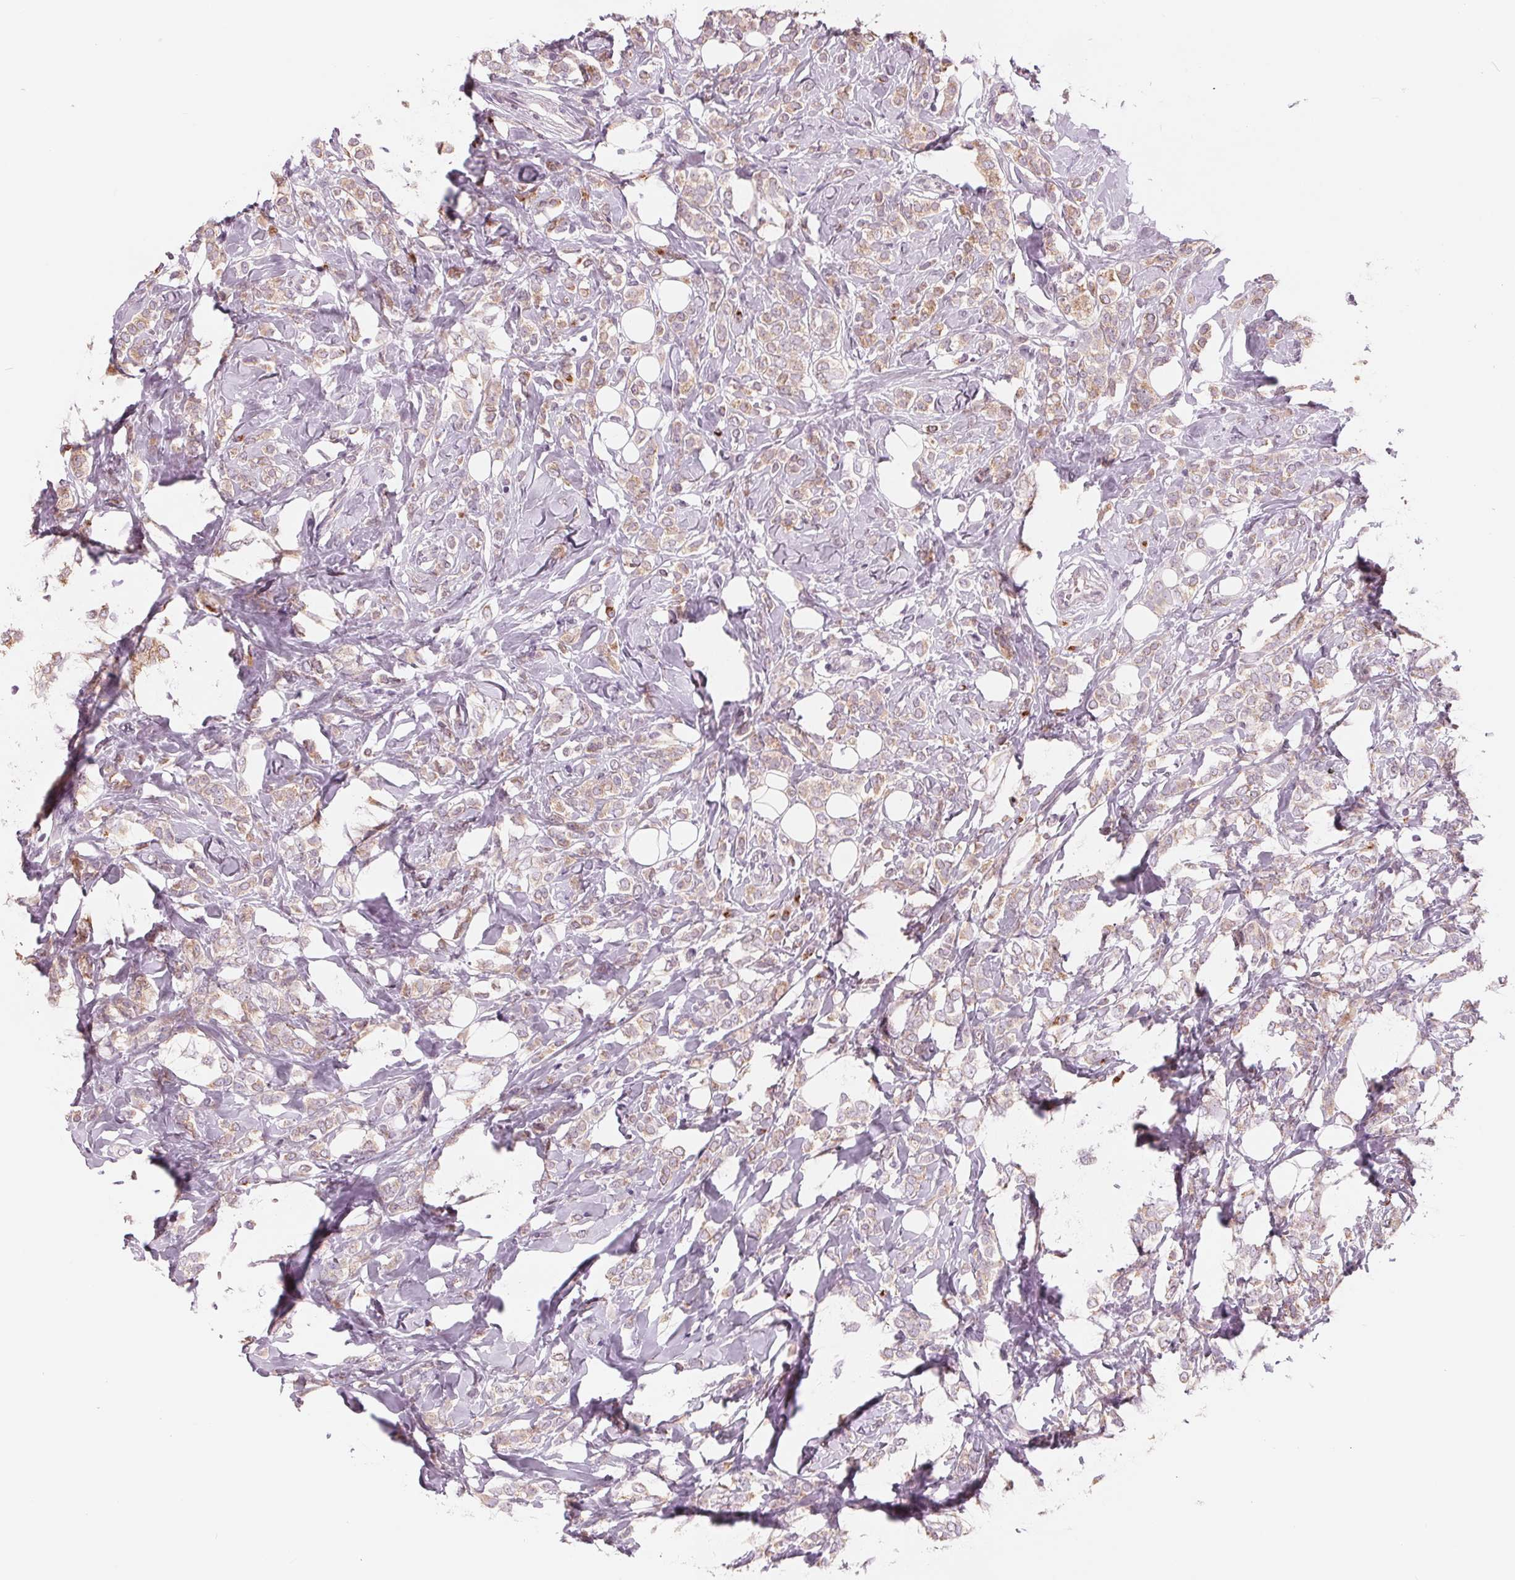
{"staining": {"intensity": "weak", "quantity": "25%-75%", "location": "cytoplasmic/membranous"}, "tissue": "breast cancer", "cell_type": "Tumor cells", "image_type": "cancer", "snomed": [{"axis": "morphology", "description": "Lobular carcinoma"}, {"axis": "topography", "description": "Breast"}], "caption": "A photomicrograph showing weak cytoplasmic/membranous staining in about 25%-75% of tumor cells in breast lobular carcinoma, as visualized by brown immunohistochemical staining.", "gene": "IL9R", "patient": {"sex": "female", "age": 49}}